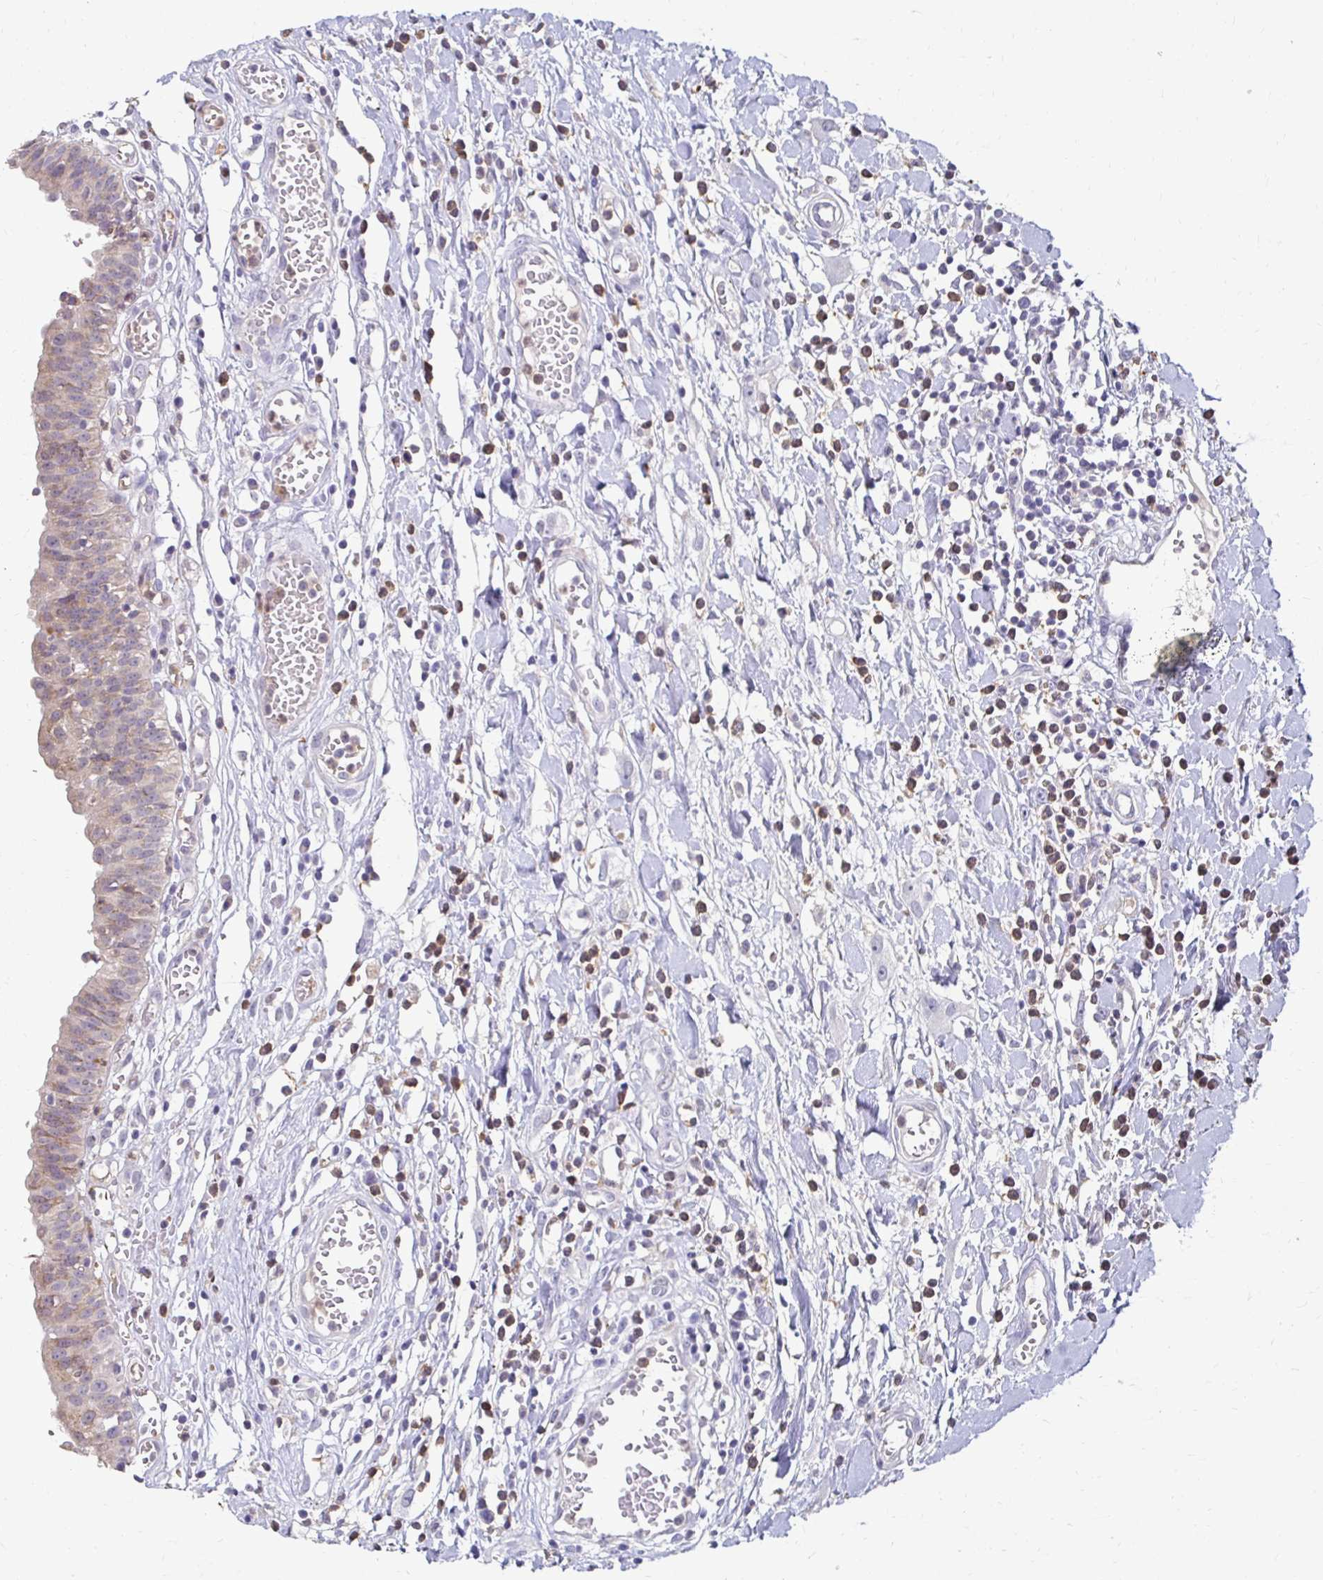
{"staining": {"intensity": "weak", "quantity": "25%-75%", "location": "cytoplasmic/membranous"}, "tissue": "urinary bladder", "cell_type": "Urothelial cells", "image_type": "normal", "snomed": [{"axis": "morphology", "description": "Normal tissue, NOS"}, {"axis": "topography", "description": "Urinary bladder"}], "caption": "Immunohistochemistry of unremarkable urinary bladder demonstrates low levels of weak cytoplasmic/membranous positivity in approximately 25%-75% of urothelial cells.", "gene": "GK2", "patient": {"sex": "male", "age": 64}}